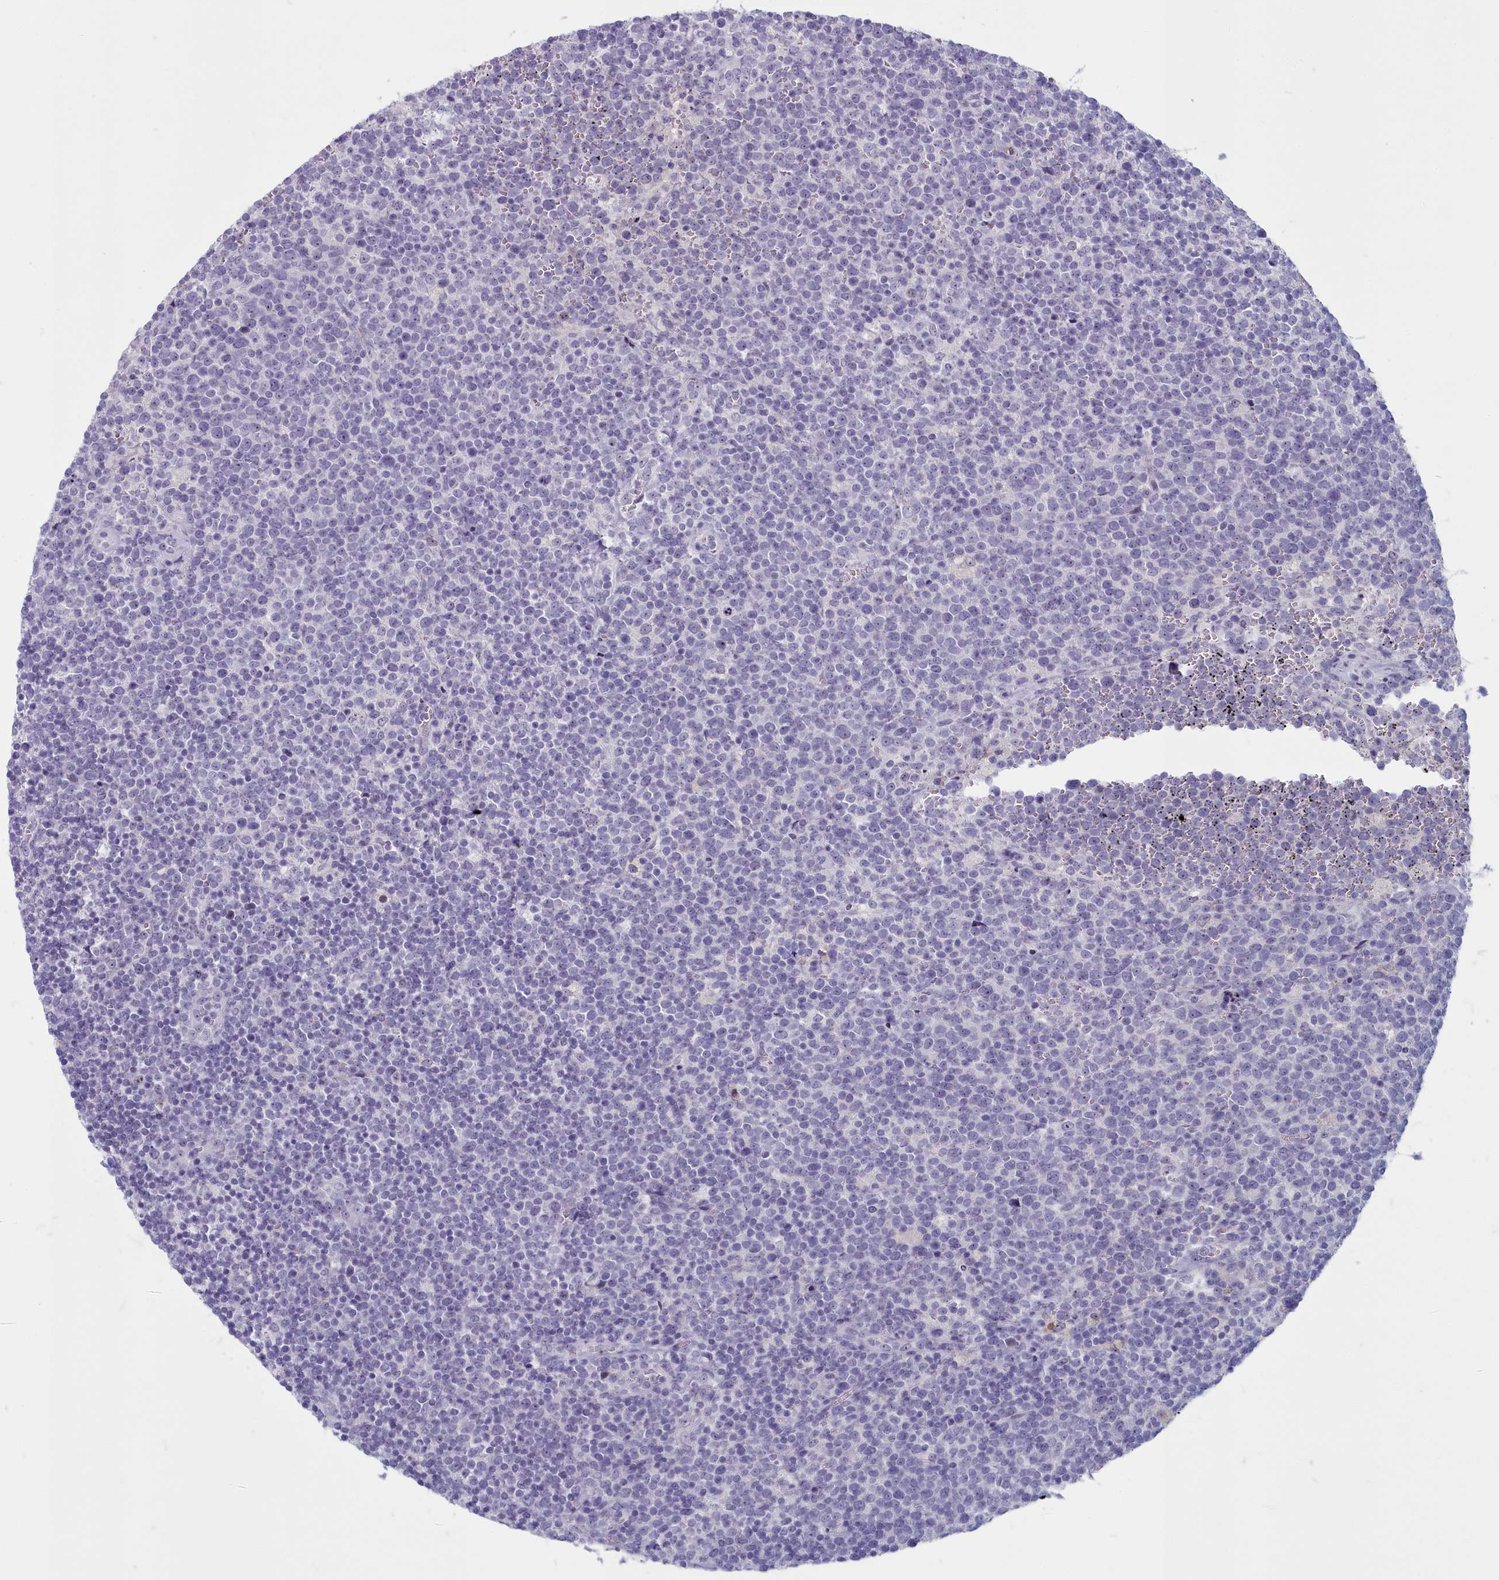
{"staining": {"intensity": "negative", "quantity": "none", "location": "none"}, "tissue": "lymphoma", "cell_type": "Tumor cells", "image_type": "cancer", "snomed": [{"axis": "morphology", "description": "Malignant lymphoma, non-Hodgkin's type, High grade"}, {"axis": "topography", "description": "Lymph node"}], "caption": "The IHC histopathology image has no significant positivity in tumor cells of lymphoma tissue.", "gene": "INSYN2A", "patient": {"sex": "male", "age": 61}}